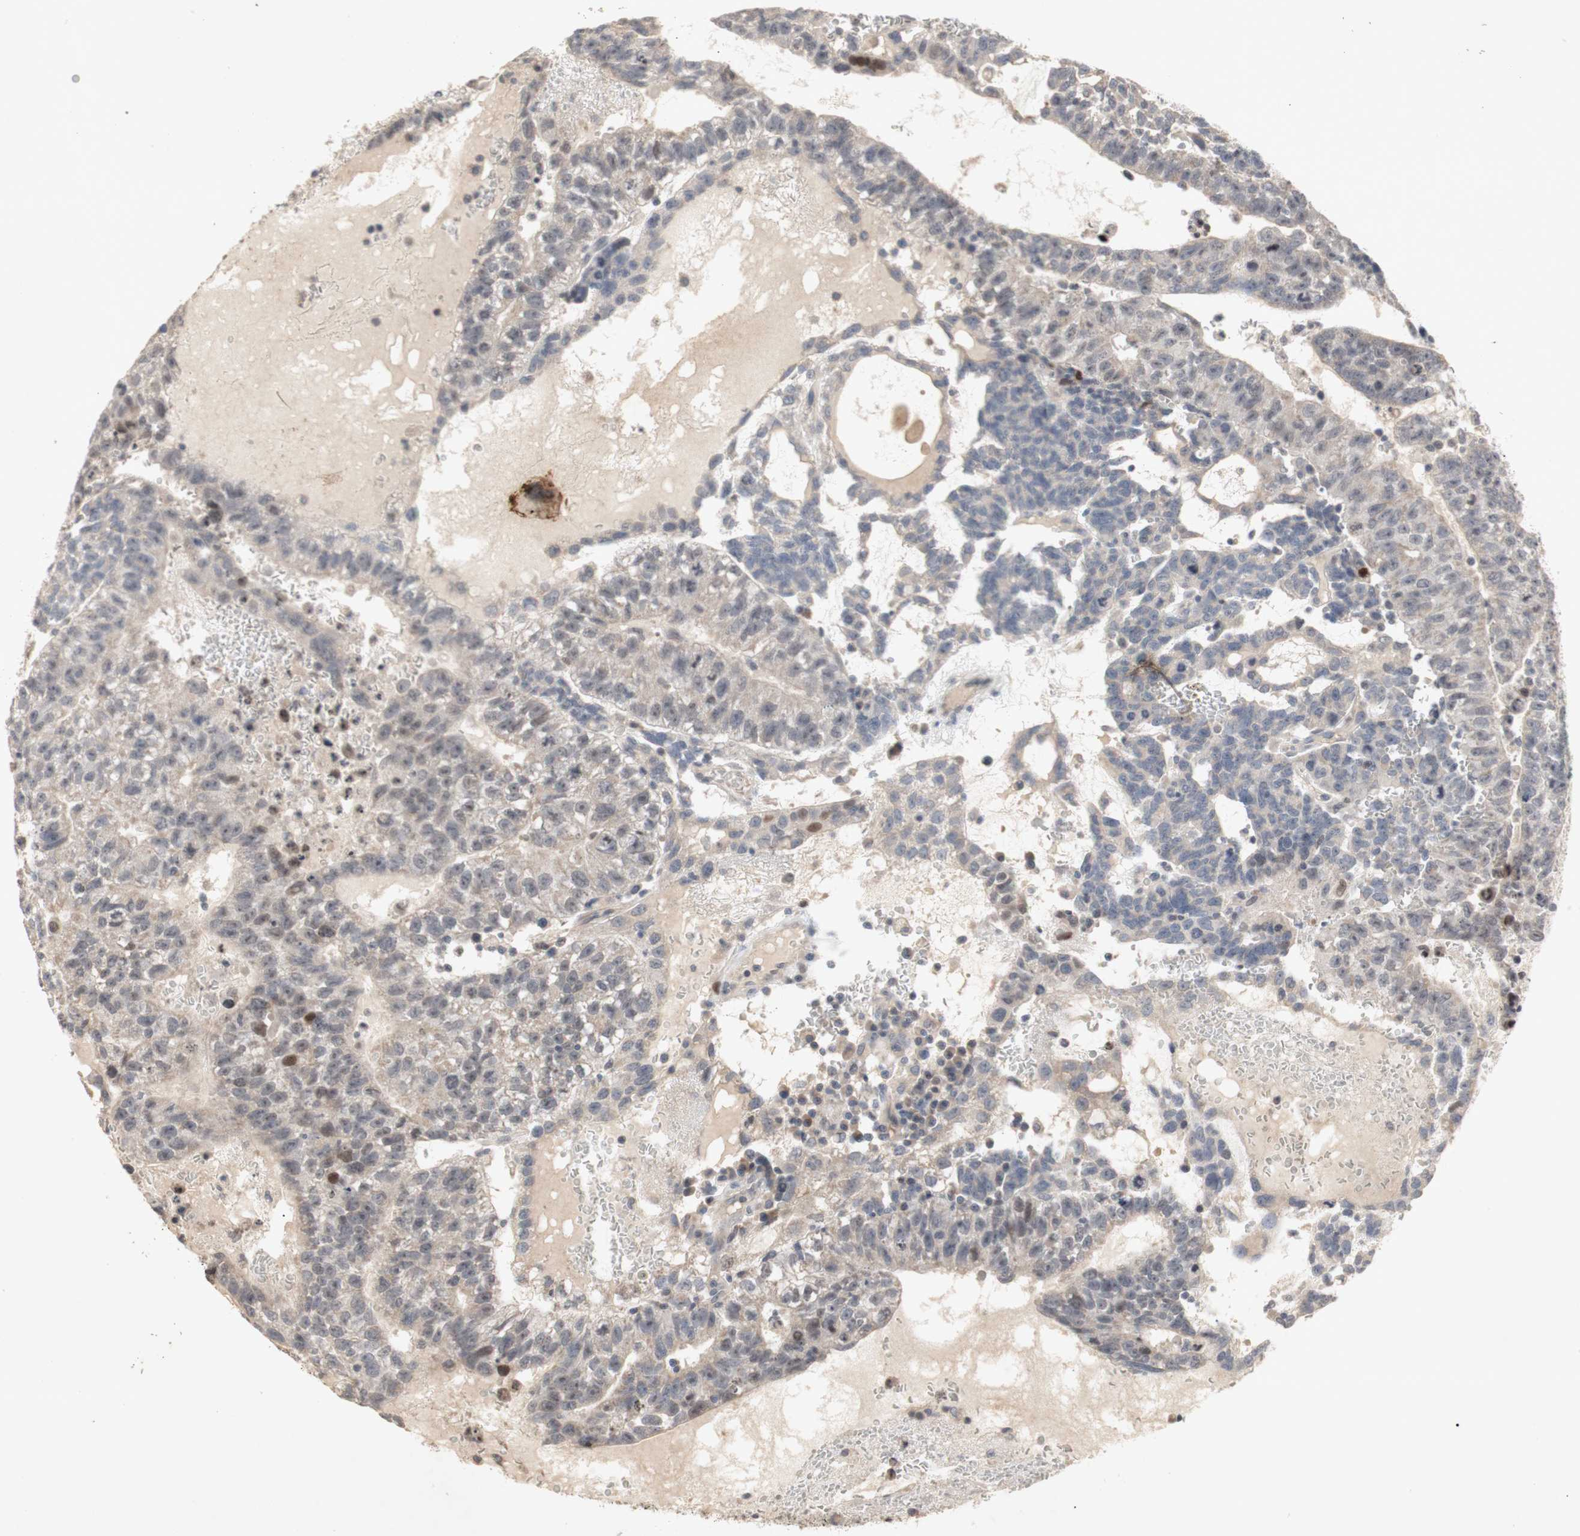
{"staining": {"intensity": "weak", "quantity": ">75%", "location": "cytoplasmic/membranous"}, "tissue": "testis cancer", "cell_type": "Tumor cells", "image_type": "cancer", "snomed": [{"axis": "morphology", "description": "Seminoma, NOS"}, {"axis": "morphology", "description": "Carcinoma, Embryonal, NOS"}, {"axis": "topography", "description": "Testis"}], "caption": "Tumor cells exhibit weak cytoplasmic/membranous staining in approximately >75% of cells in testis cancer (seminoma).", "gene": "FOSB", "patient": {"sex": "male", "age": 52}}